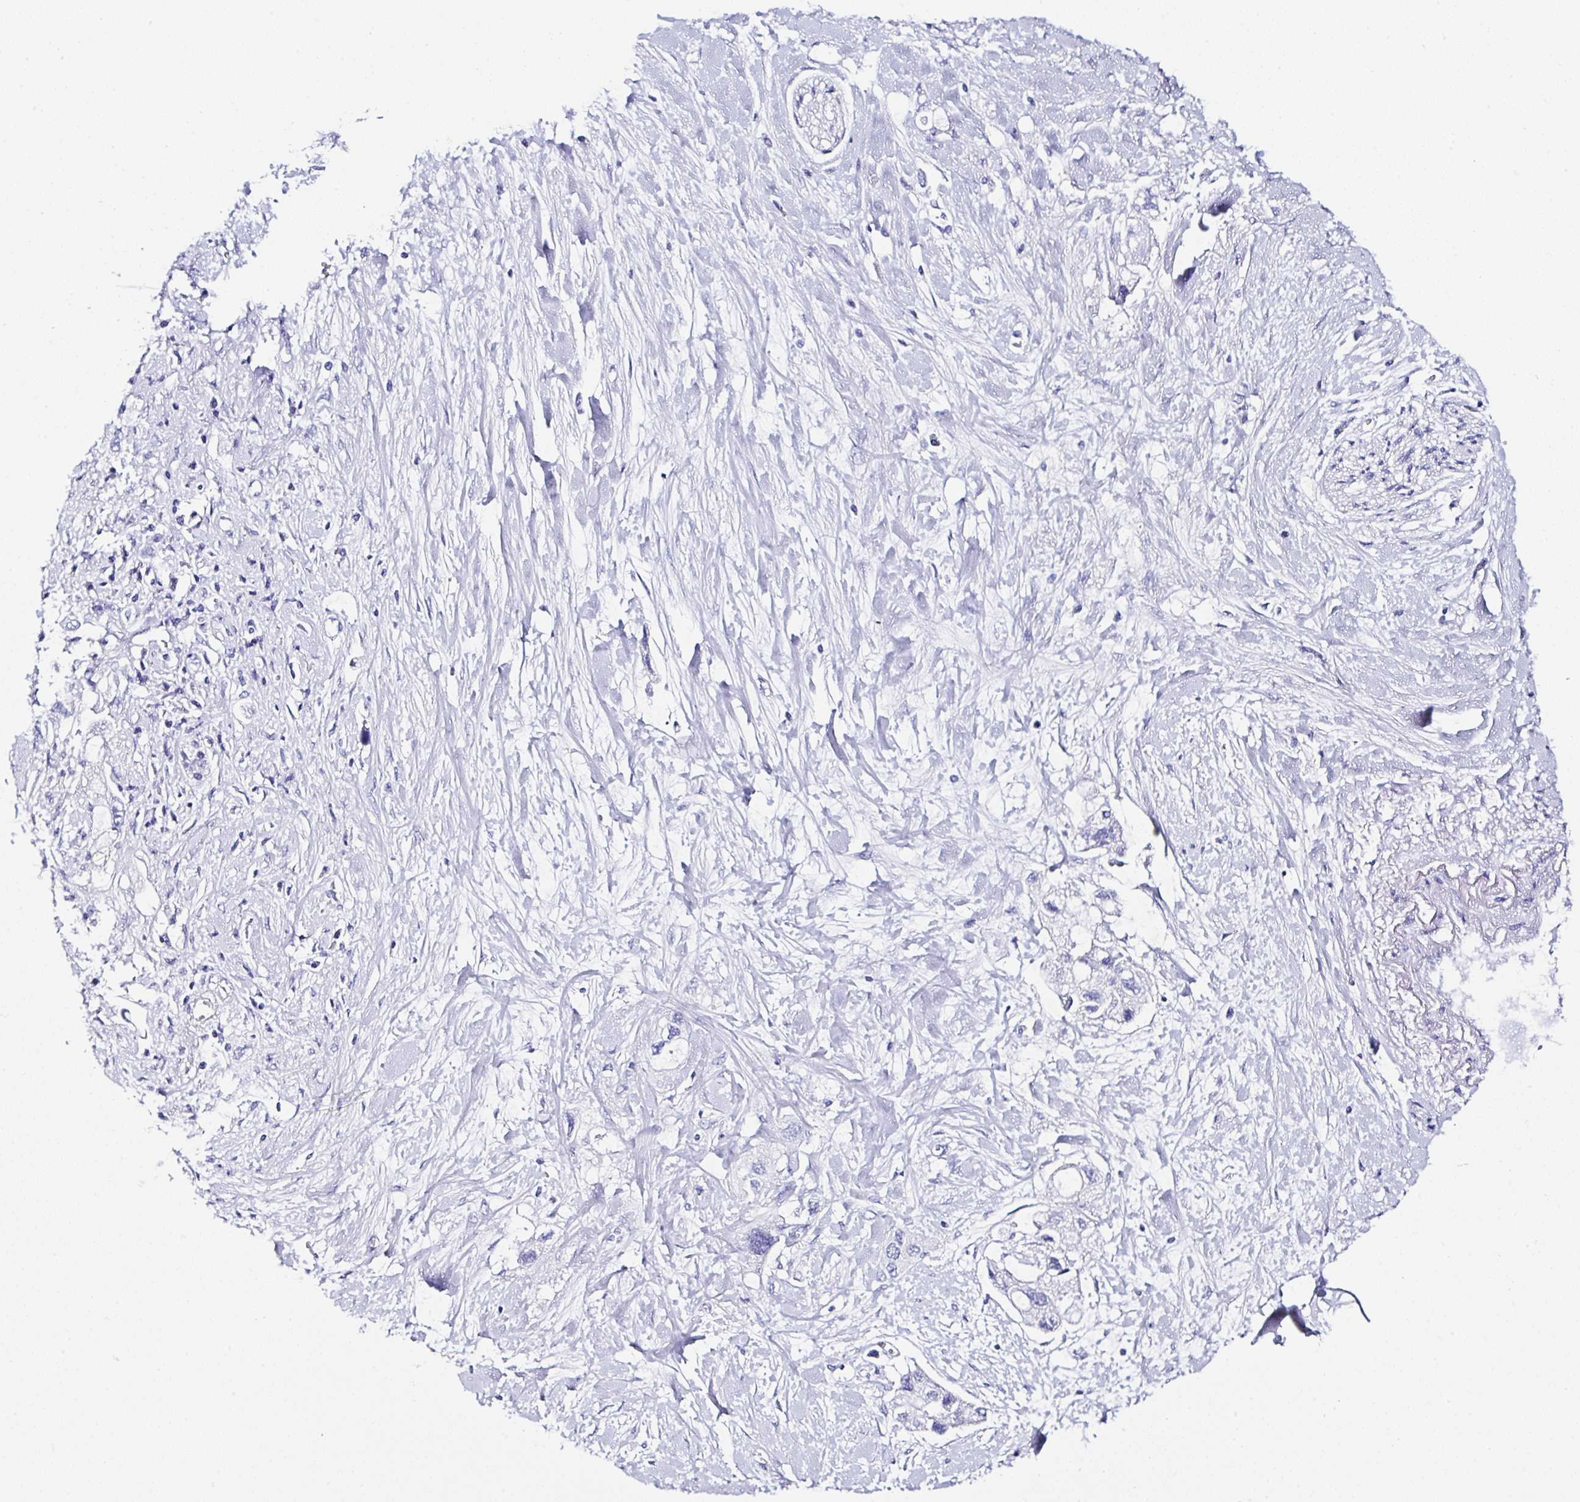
{"staining": {"intensity": "negative", "quantity": "none", "location": "none"}, "tissue": "pancreatic cancer", "cell_type": "Tumor cells", "image_type": "cancer", "snomed": [{"axis": "morphology", "description": "Adenocarcinoma, NOS"}, {"axis": "topography", "description": "Pancreas"}], "caption": "Protein analysis of pancreatic cancer (adenocarcinoma) exhibits no significant positivity in tumor cells. Brightfield microscopy of IHC stained with DAB (3,3'-diaminobenzidine) (brown) and hematoxylin (blue), captured at high magnification.", "gene": "UGT3A1", "patient": {"sex": "female", "age": 56}}